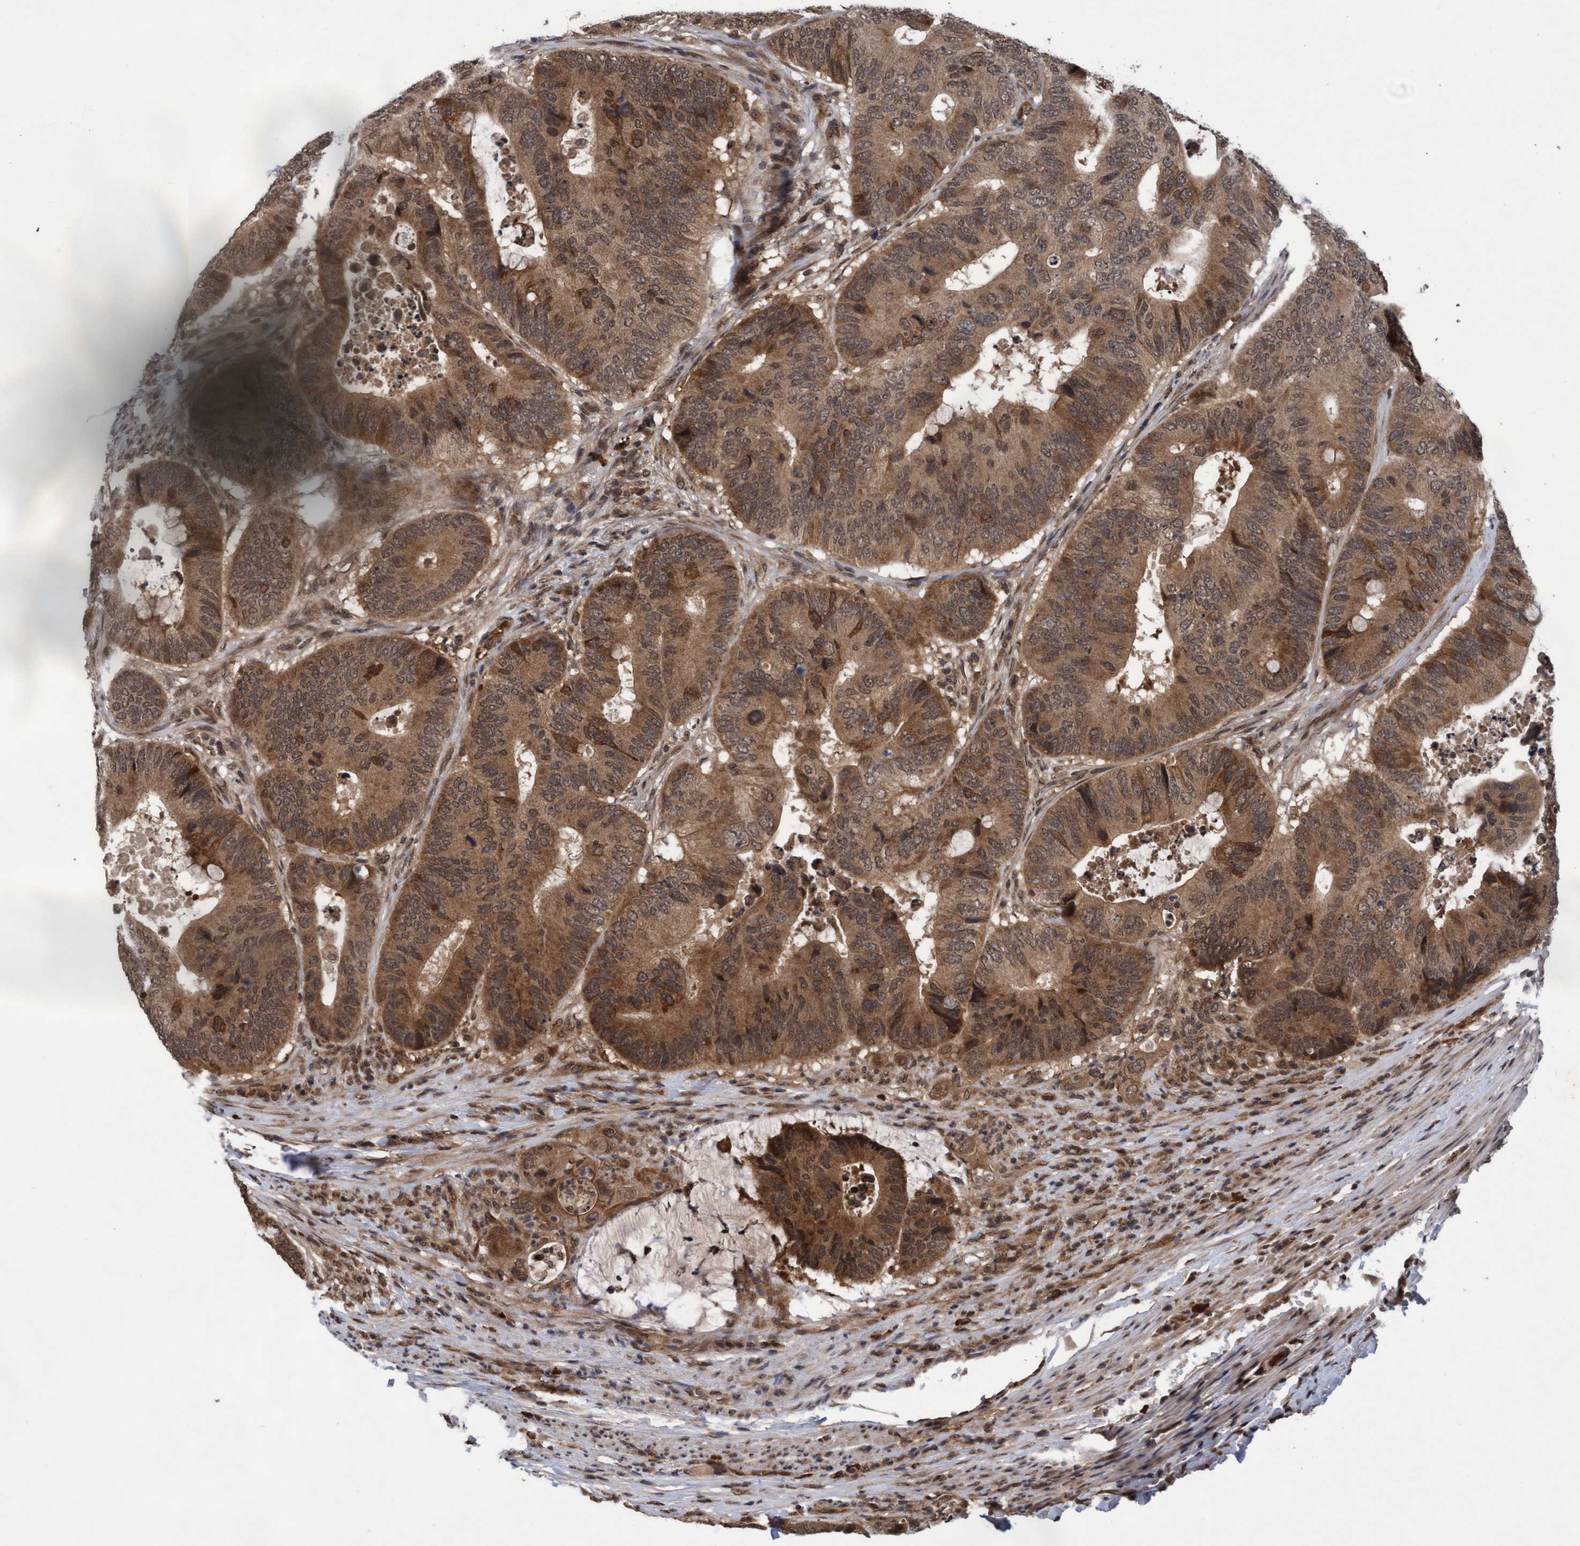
{"staining": {"intensity": "moderate", "quantity": ">75%", "location": "cytoplasmic/membranous,nuclear"}, "tissue": "colorectal cancer", "cell_type": "Tumor cells", "image_type": "cancer", "snomed": [{"axis": "morphology", "description": "Adenocarcinoma, NOS"}, {"axis": "topography", "description": "Colon"}], "caption": "There is medium levels of moderate cytoplasmic/membranous and nuclear staining in tumor cells of colorectal adenocarcinoma, as demonstrated by immunohistochemical staining (brown color).", "gene": "WASF1", "patient": {"sex": "male", "age": 71}}